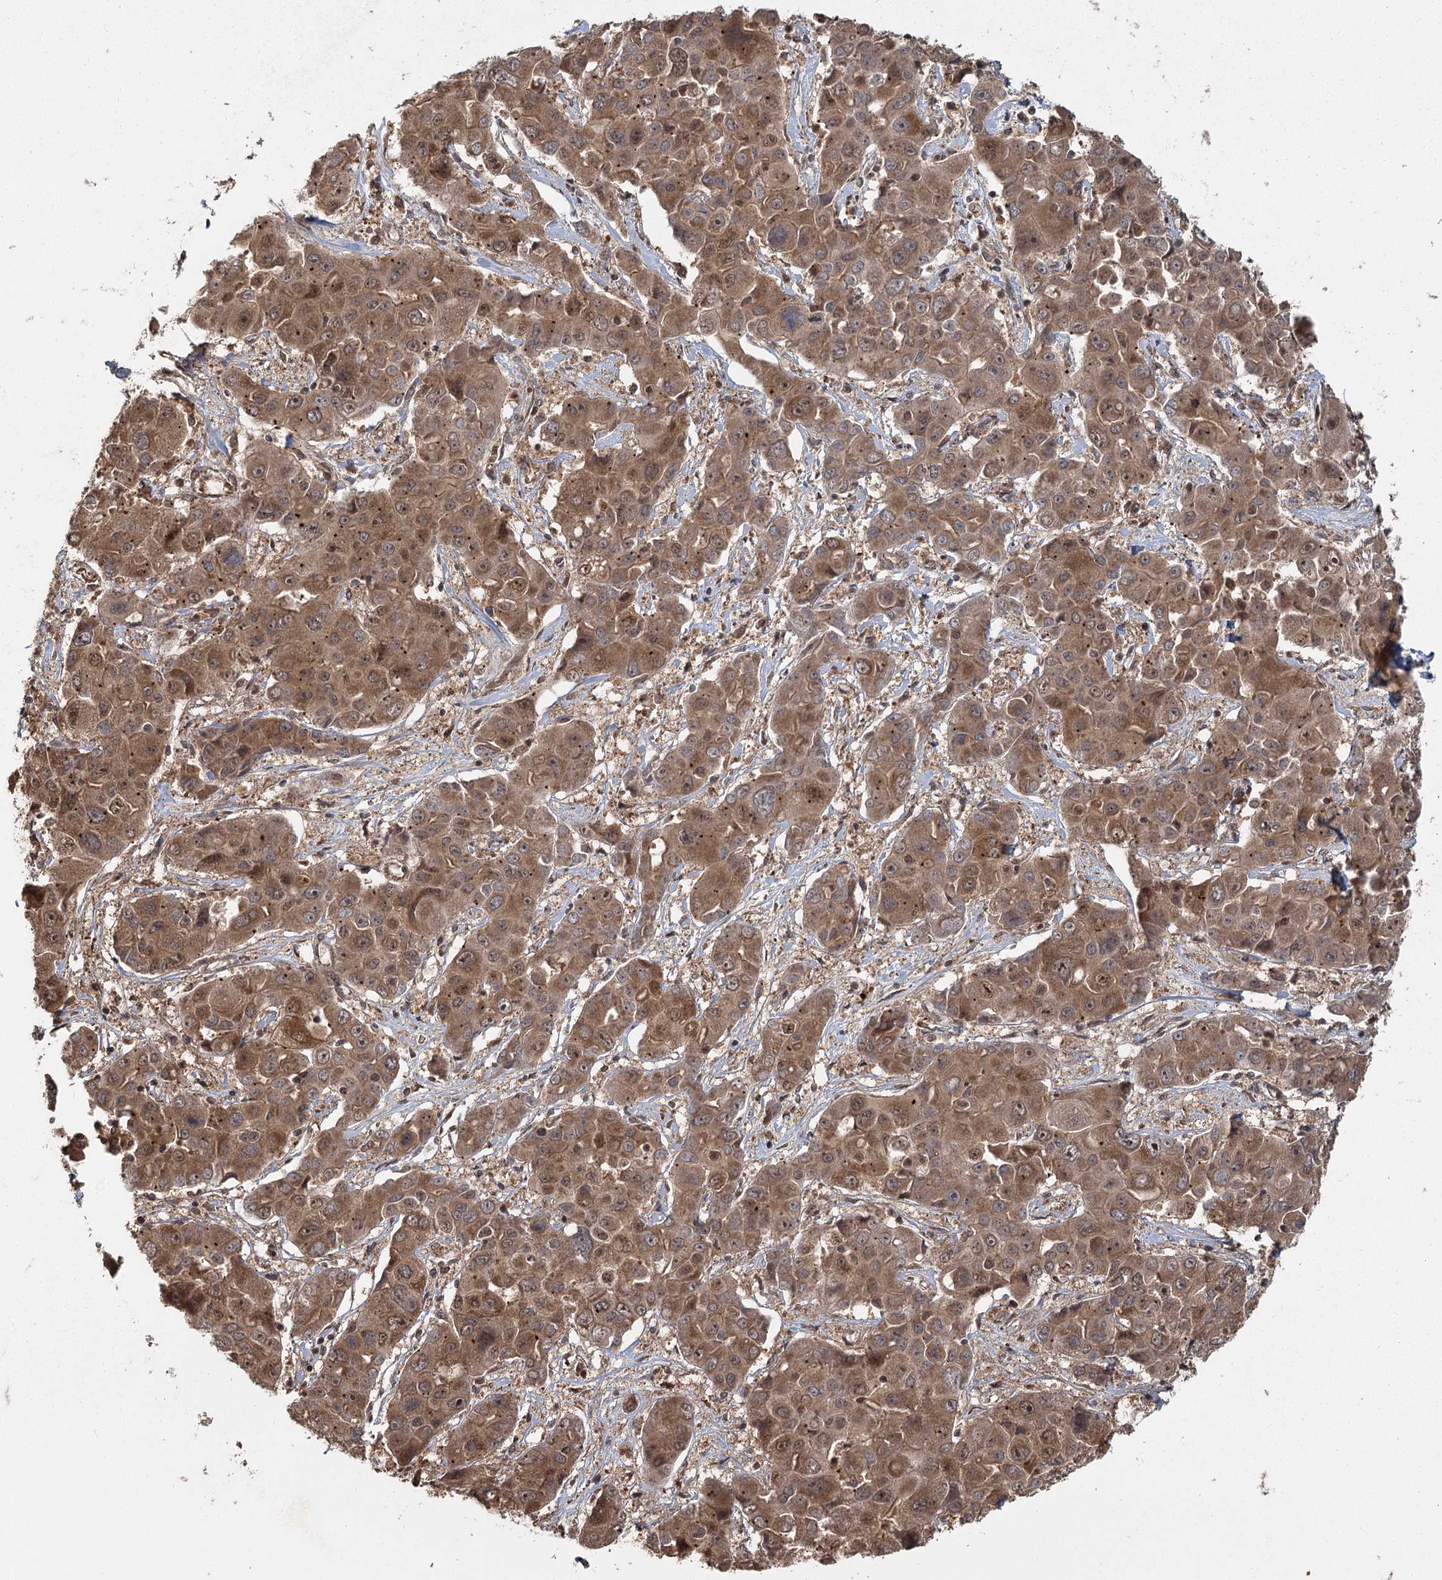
{"staining": {"intensity": "moderate", "quantity": ">75%", "location": "cytoplasmic/membranous"}, "tissue": "liver cancer", "cell_type": "Tumor cells", "image_type": "cancer", "snomed": [{"axis": "morphology", "description": "Cholangiocarcinoma"}, {"axis": "topography", "description": "Liver"}], "caption": "IHC histopathology image of neoplastic tissue: human liver cancer stained using IHC demonstrates medium levels of moderate protein expression localized specifically in the cytoplasmic/membranous of tumor cells, appearing as a cytoplasmic/membranous brown color.", "gene": "MICU1", "patient": {"sex": "male", "age": 67}}